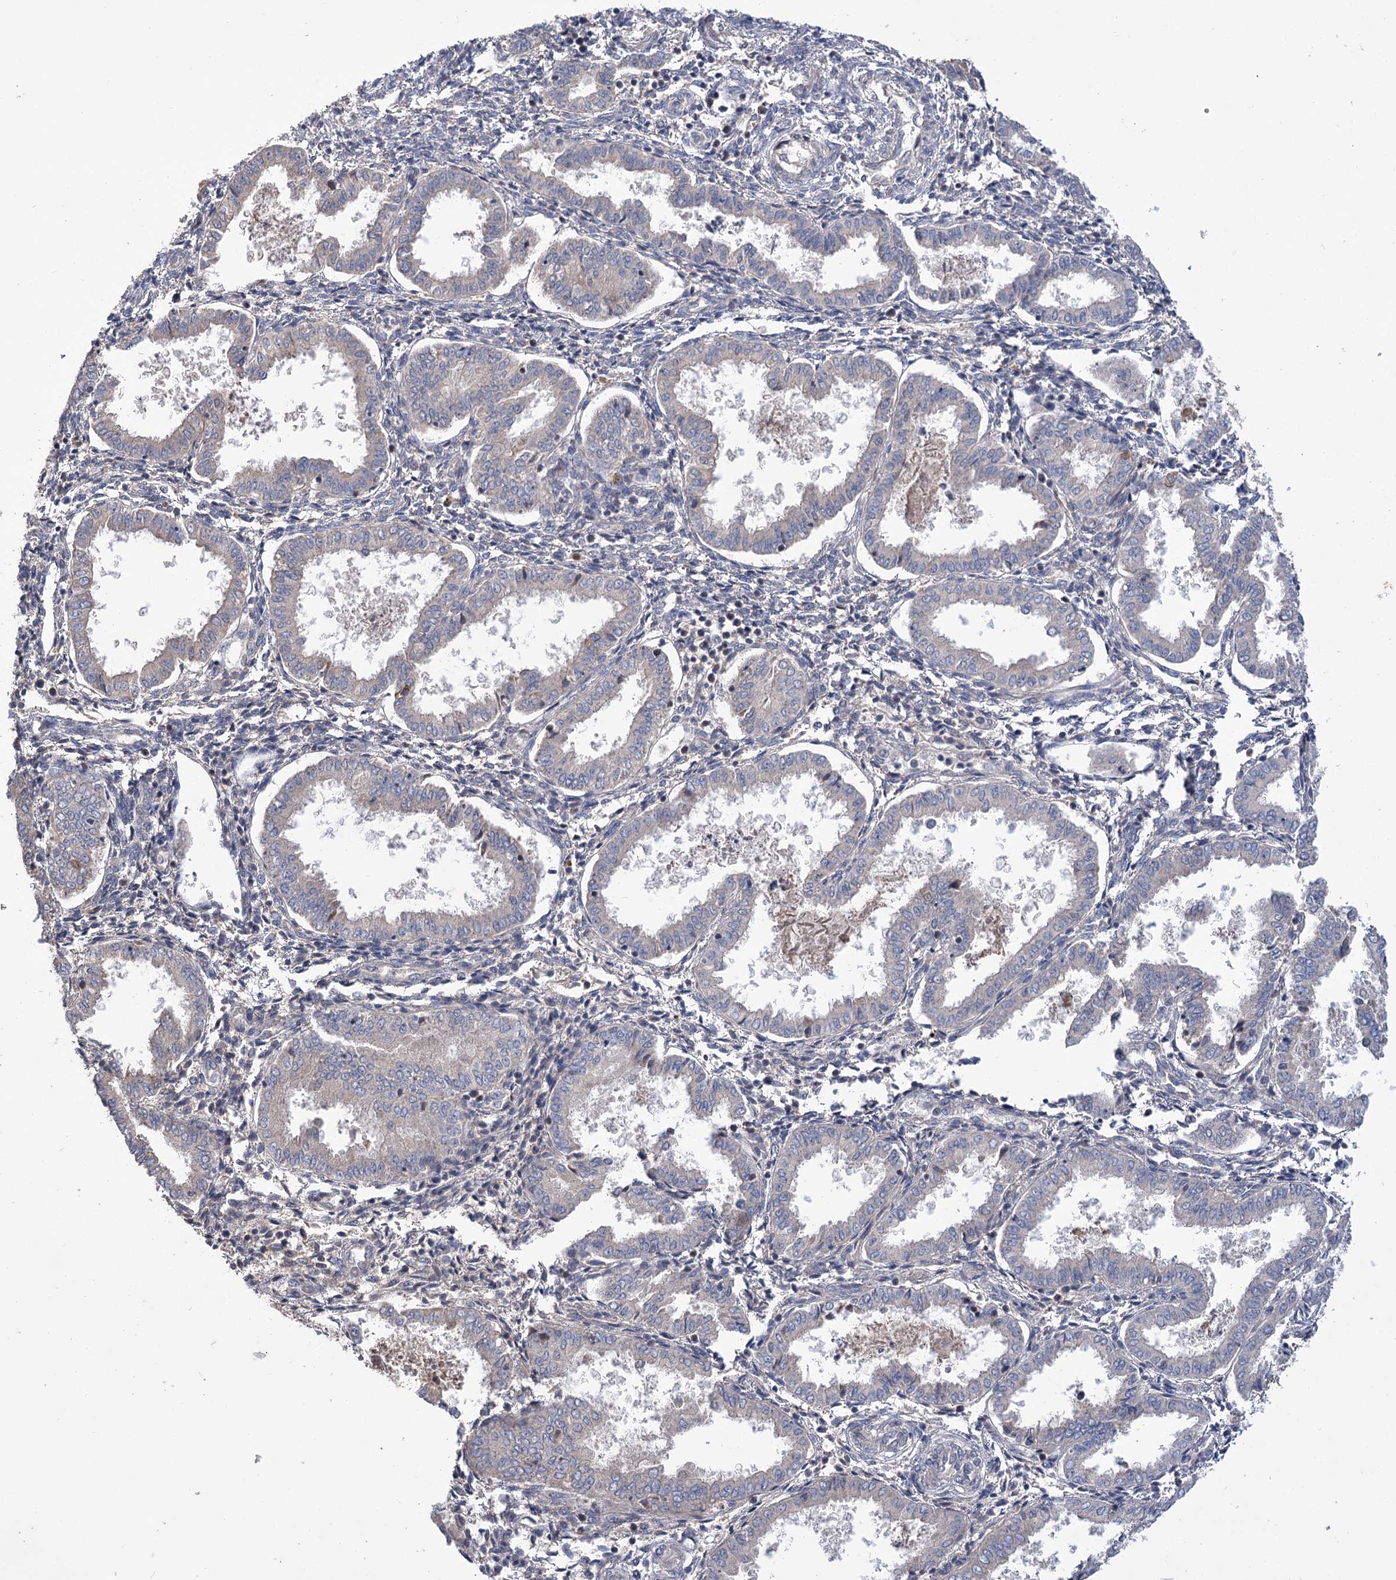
{"staining": {"intensity": "negative", "quantity": "none", "location": "none"}, "tissue": "endometrium", "cell_type": "Cells in endometrial stroma", "image_type": "normal", "snomed": [{"axis": "morphology", "description": "Normal tissue, NOS"}, {"axis": "topography", "description": "Endometrium"}], "caption": "DAB immunohistochemical staining of normal endometrium displays no significant staining in cells in endometrial stroma.", "gene": "PBLD", "patient": {"sex": "female", "age": 33}}